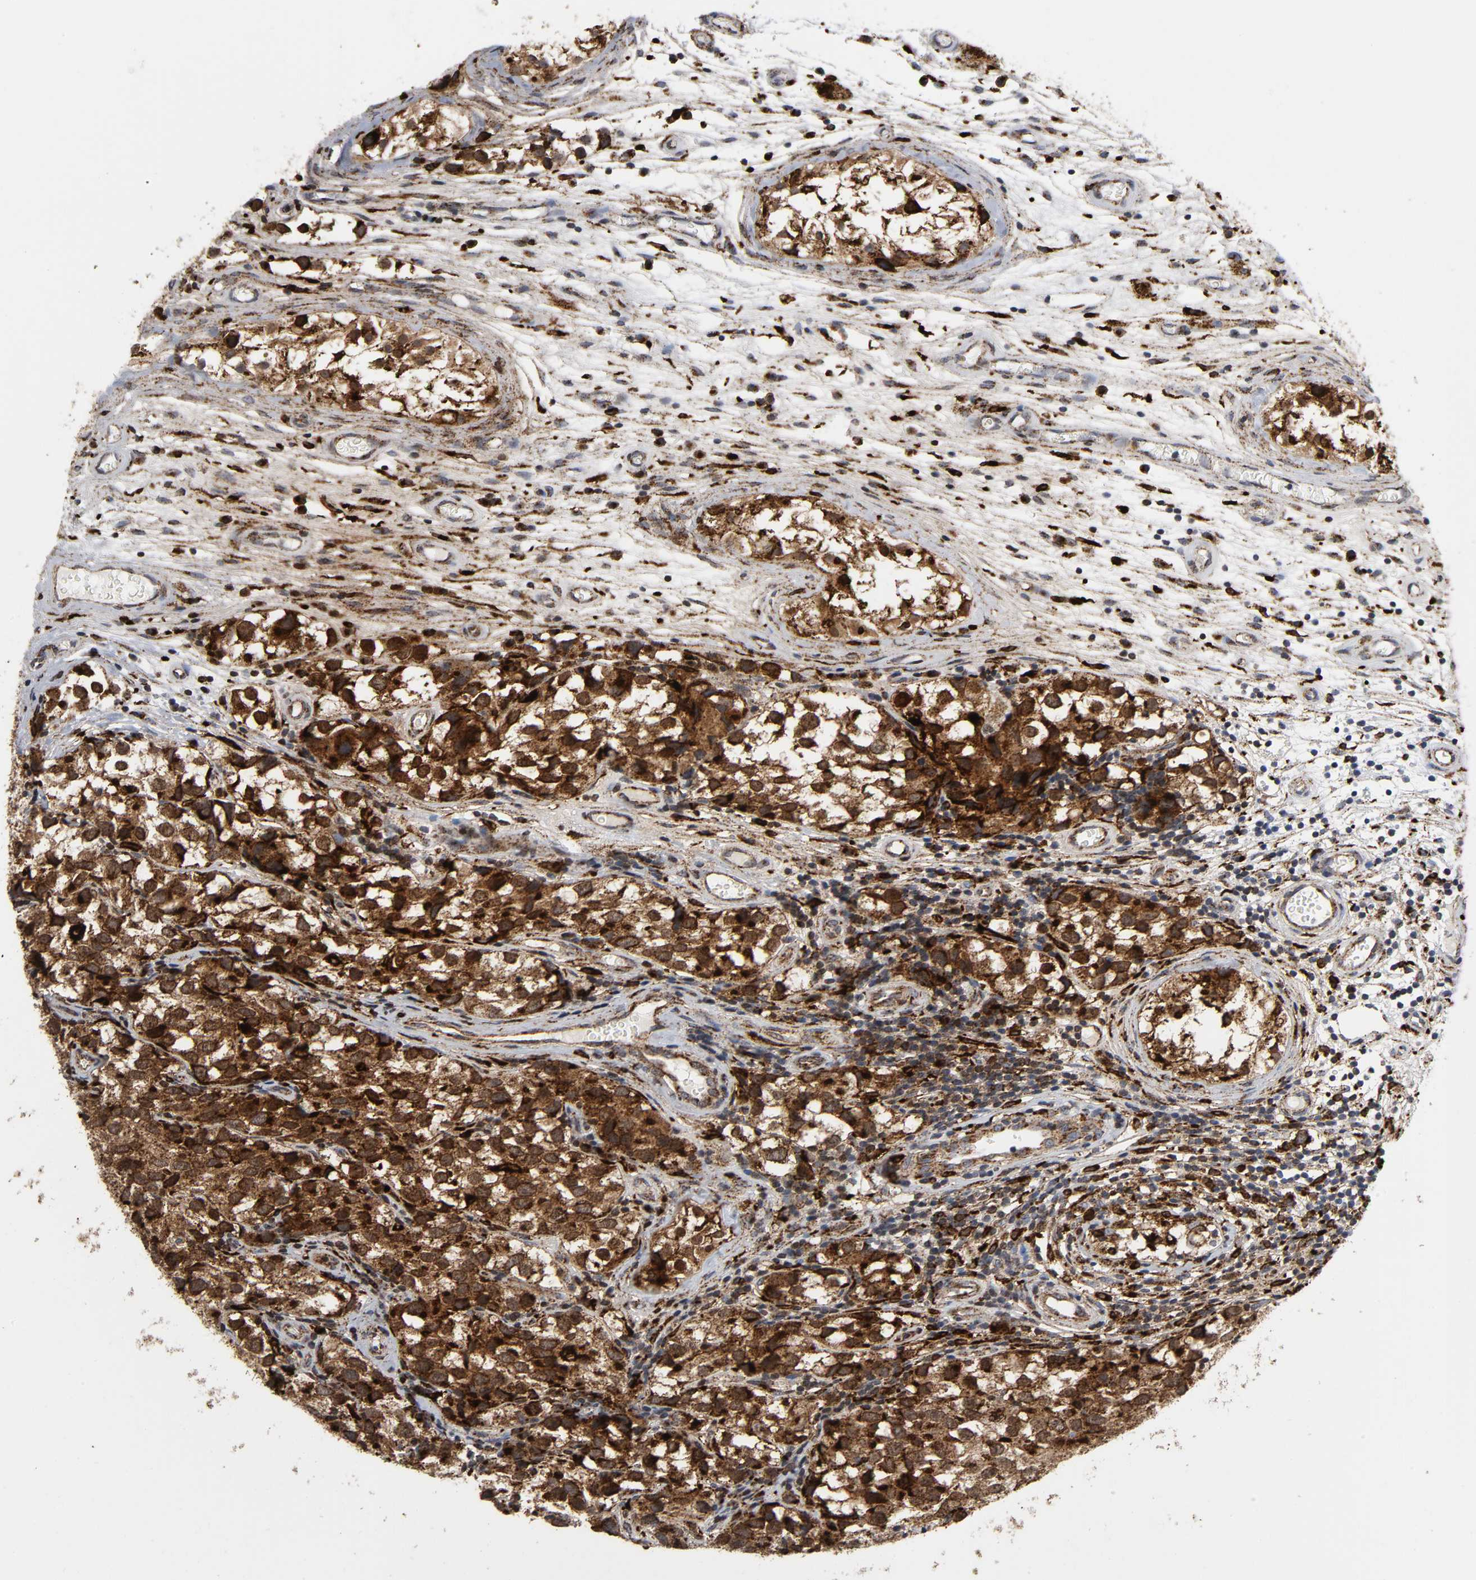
{"staining": {"intensity": "strong", "quantity": ">75%", "location": "cytoplasmic/membranous"}, "tissue": "testis cancer", "cell_type": "Tumor cells", "image_type": "cancer", "snomed": [{"axis": "morphology", "description": "Seminoma, NOS"}, {"axis": "topography", "description": "Testis"}], "caption": "Immunohistochemical staining of human testis cancer (seminoma) displays high levels of strong cytoplasmic/membranous positivity in approximately >75% of tumor cells.", "gene": "PSAP", "patient": {"sex": "male", "age": 39}}